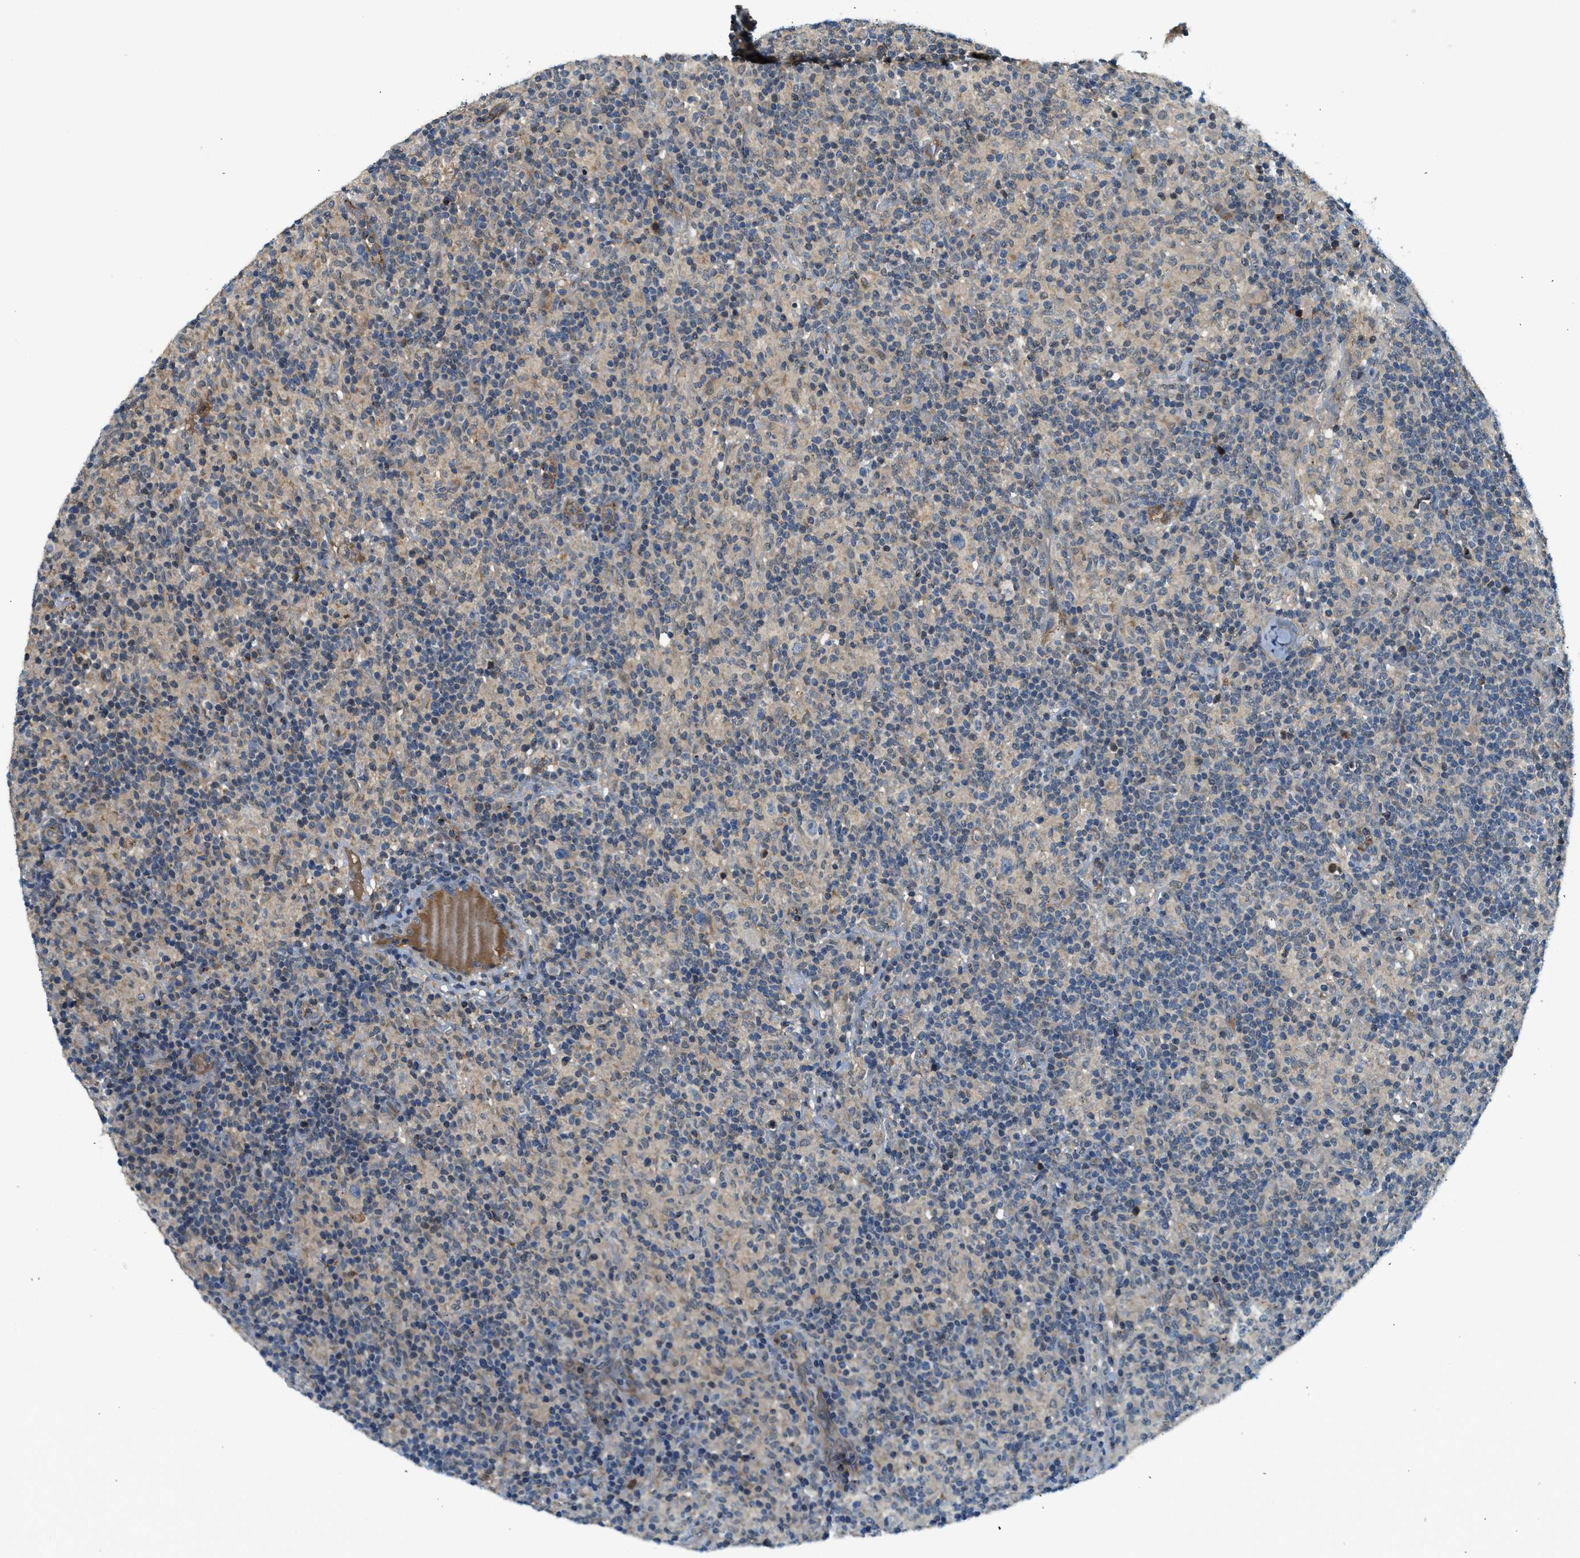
{"staining": {"intensity": "weak", "quantity": "<25%", "location": "cytoplasmic/membranous"}, "tissue": "lymphoma", "cell_type": "Tumor cells", "image_type": "cancer", "snomed": [{"axis": "morphology", "description": "Hodgkin's disease, NOS"}, {"axis": "topography", "description": "Lymph node"}], "caption": "Tumor cells are negative for brown protein staining in Hodgkin's disease. The staining is performed using DAB (3,3'-diaminobenzidine) brown chromogen with nuclei counter-stained in using hematoxylin.", "gene": "KCNK1", "patient": {"sex": "male", "age": 70}}